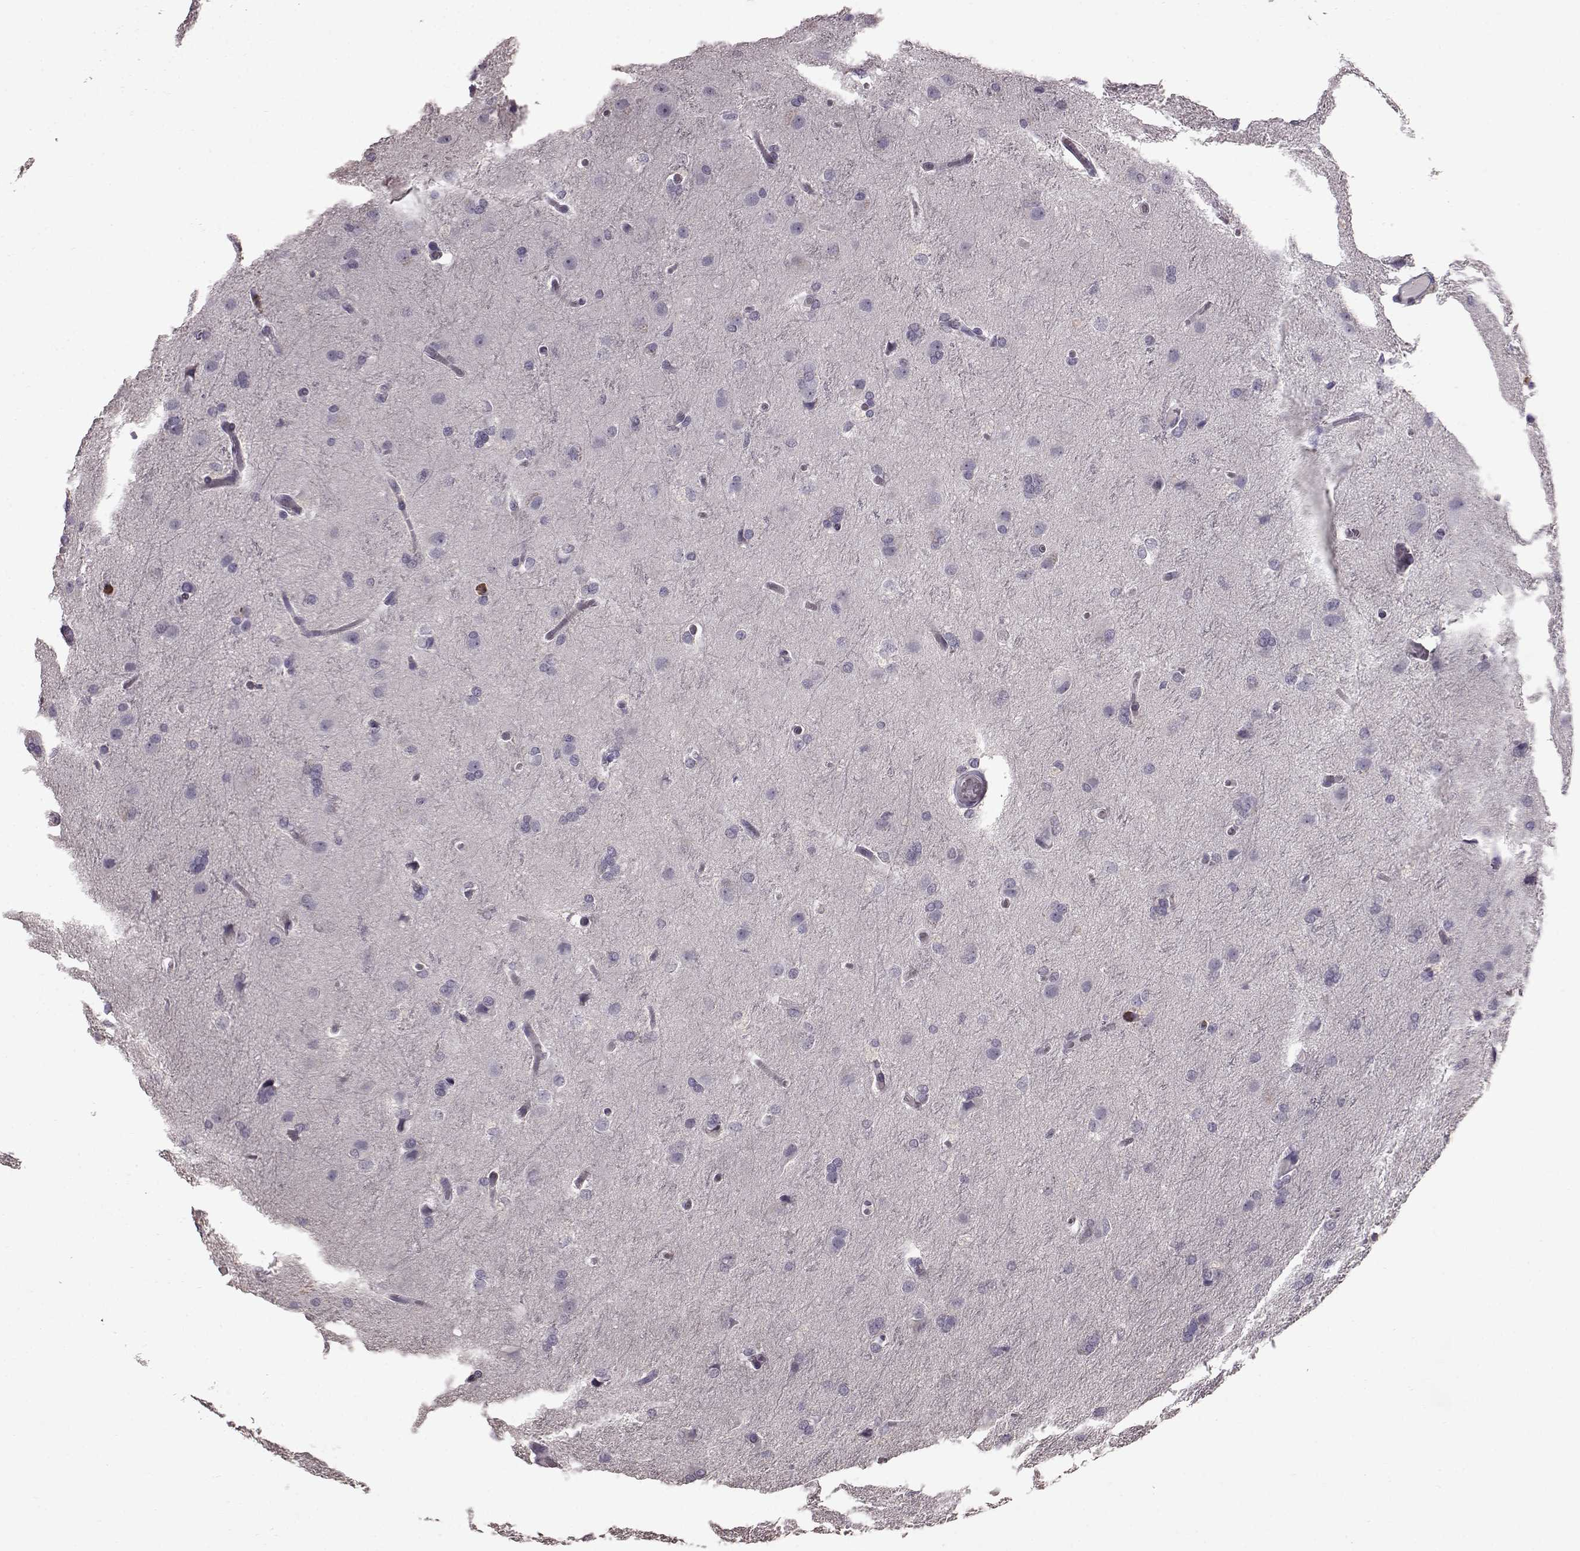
{"staining": {"intensity": "negative", "quantity": "none", "location": "none"}, "tissue": "glioma", "cell_type": "Tumor cells", "image_type": "cancer", "snomed": [{"axis": "morphology", "description": "Glioma, malignant, High grade"}, {"axis": "topography", "description": "Brain"}], "caption": "The histopathology image displays no significant staining in tumor cells of malignant high-grade glioma. (DAB IHC with hematoxylin counter stain).", "gene": "FUT4", "patient": {"sex": "male", "age": 68}}